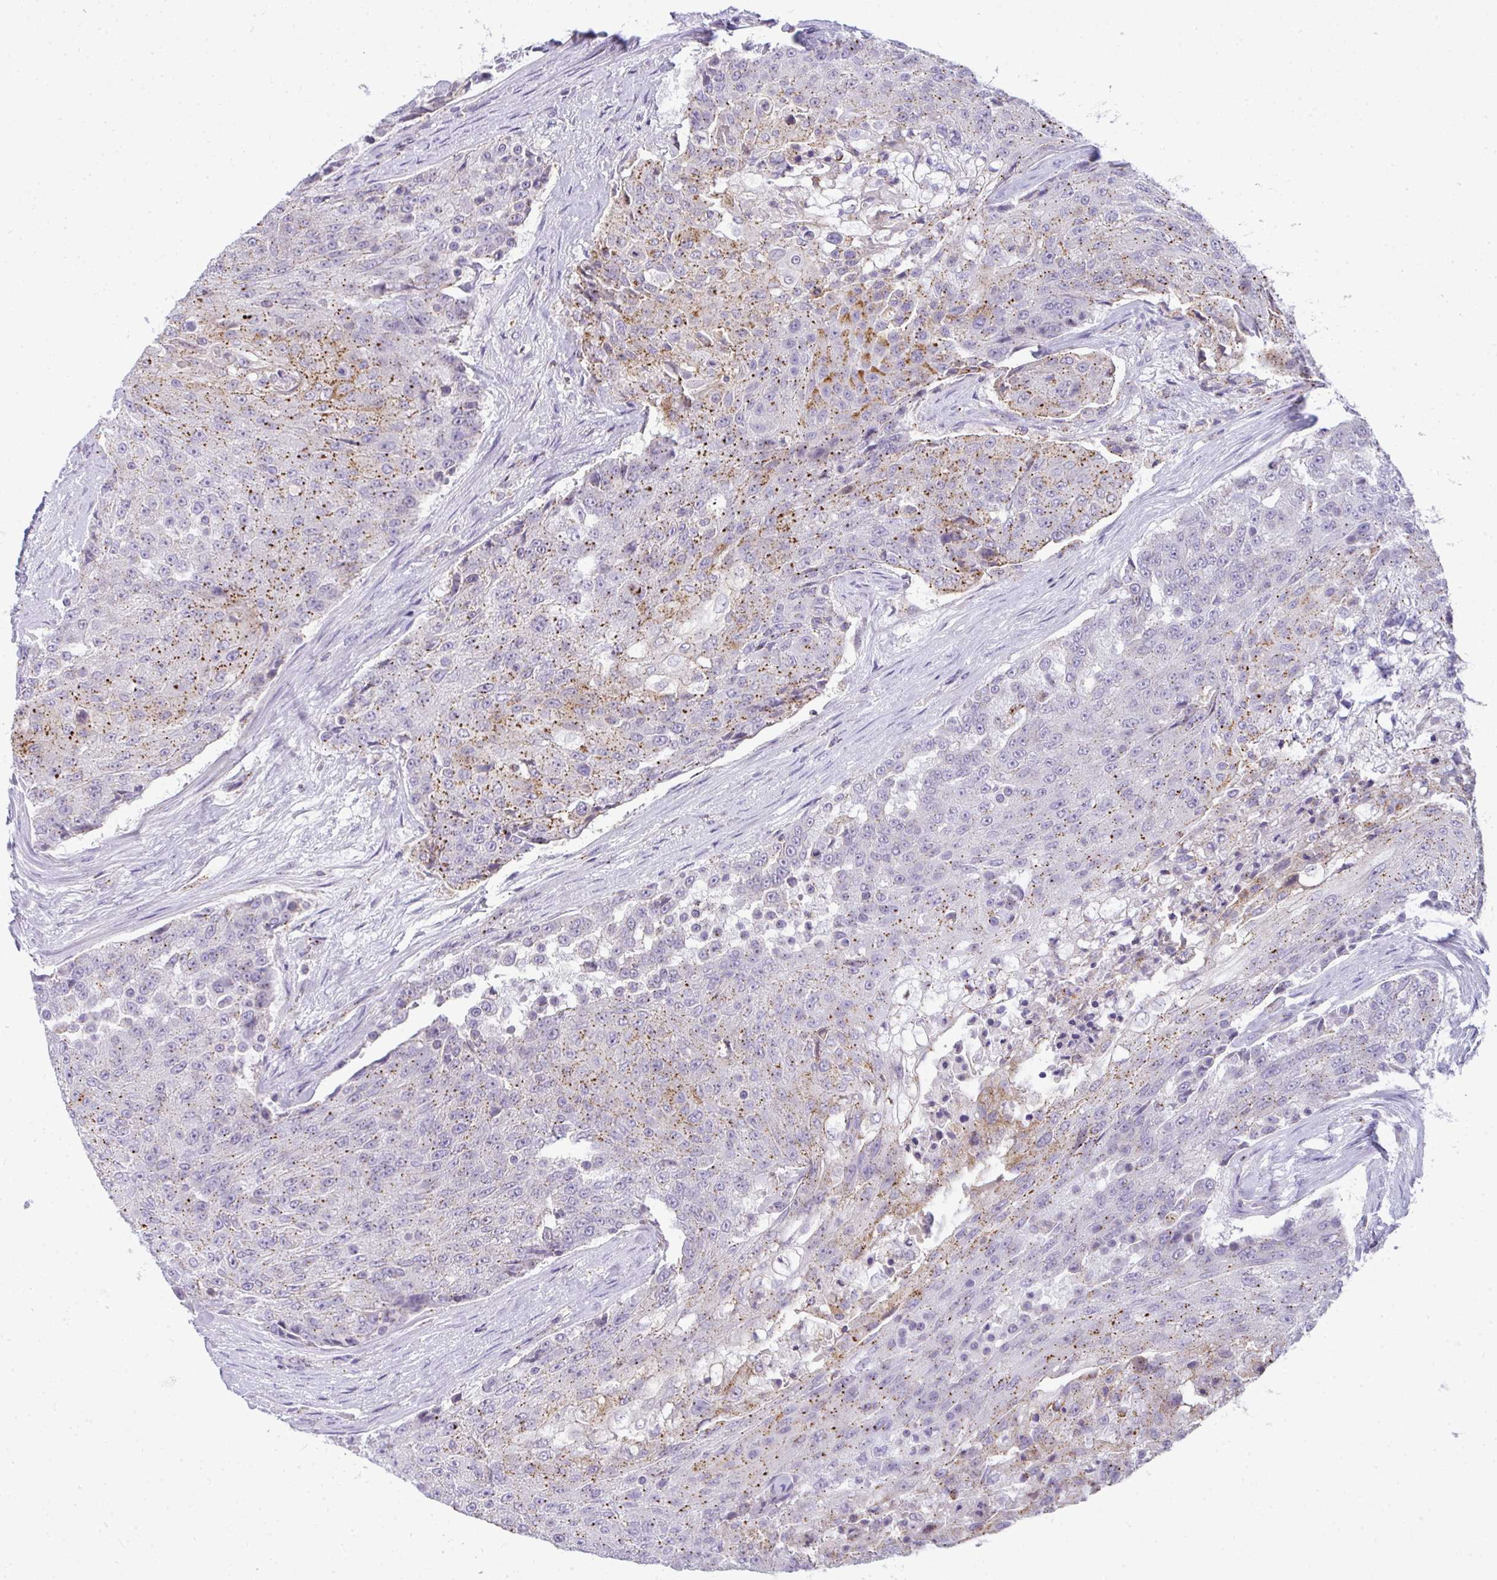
{"staining": {"intensity": "moderate", "quantity": "25%-75%", "location": "cytoplasmic/membranous"}, "tissue": "urothelial cancer", "cell_type": "Tumor cells", "image_type": "cancer", "snomed": [{"axis": "morphology", "description": "Urothelial carcinoma, High grade"}, {"axis": "topography", "description": "Urinary bladder"}], "caption": "Tumor cells display medium levels of moderate cytoplasmic/membranous staining in approximately 25%-75% of cells in urothelial carcinoma (high-grade).", "gene": "VPS4B", "patient": {"sex": "female", "age": 63}}